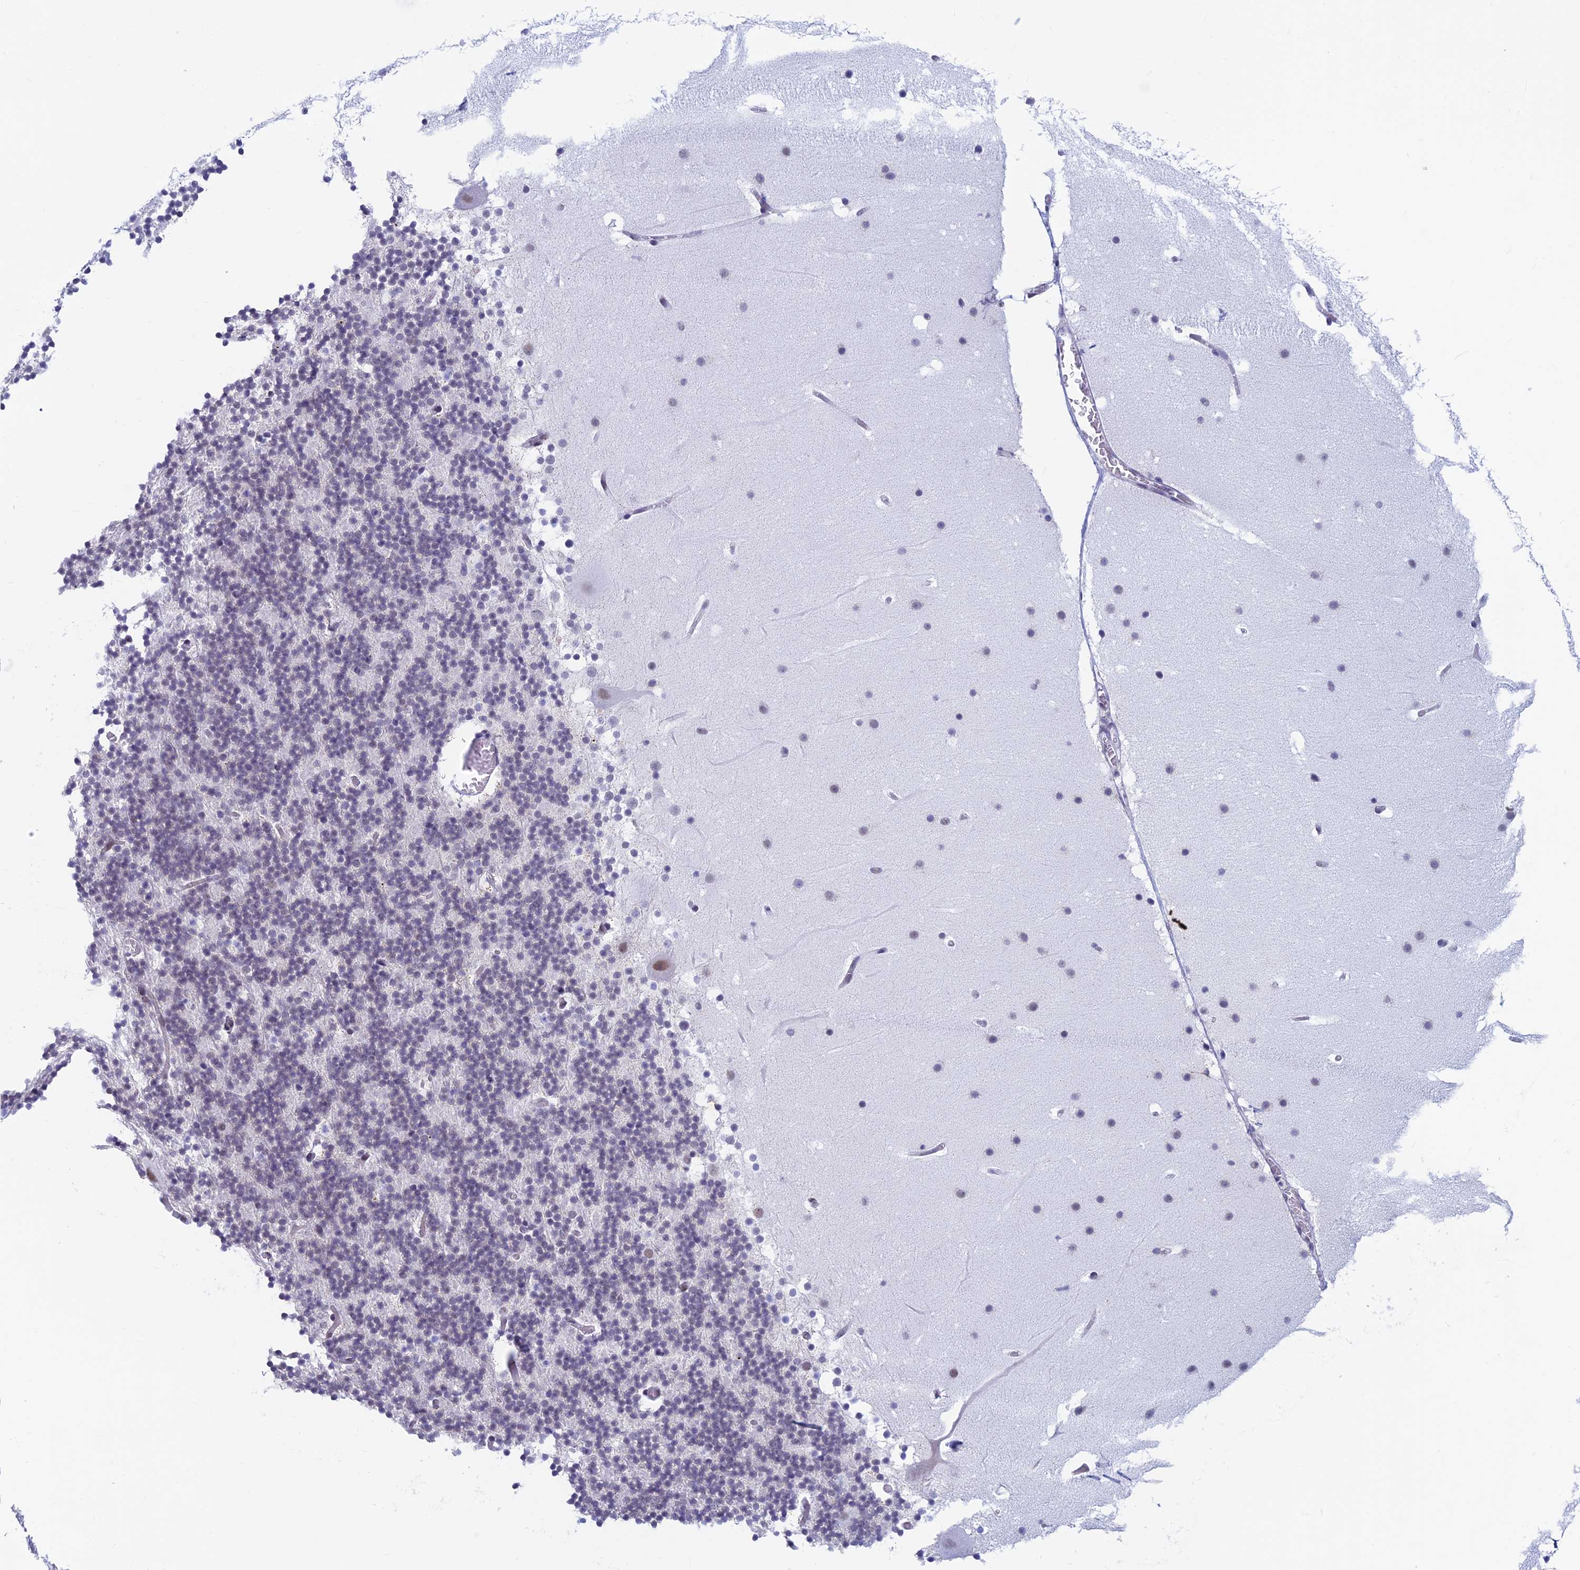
{"staining": {"intensity": "negative", "quantity": "none", "location": "none"}, "tissue": "cerebellum", "cell_type": "Cells in granular layer", "image_type": "normal", "snomed": [{"axis": "morphology", "description": "Normal tissue, NOS"}, {"axis": "topography", "description": "Cerebellum"}], "caption": "The IHC image has no significant positivity in cells in granular layer of cerebellum. (DAB (3,3'-diaminobenzidine) IHC visualized using brightfield microscopy, high magnification).", "gene": "ASH2L", "patient": {"sex": "male", "age": 57}}